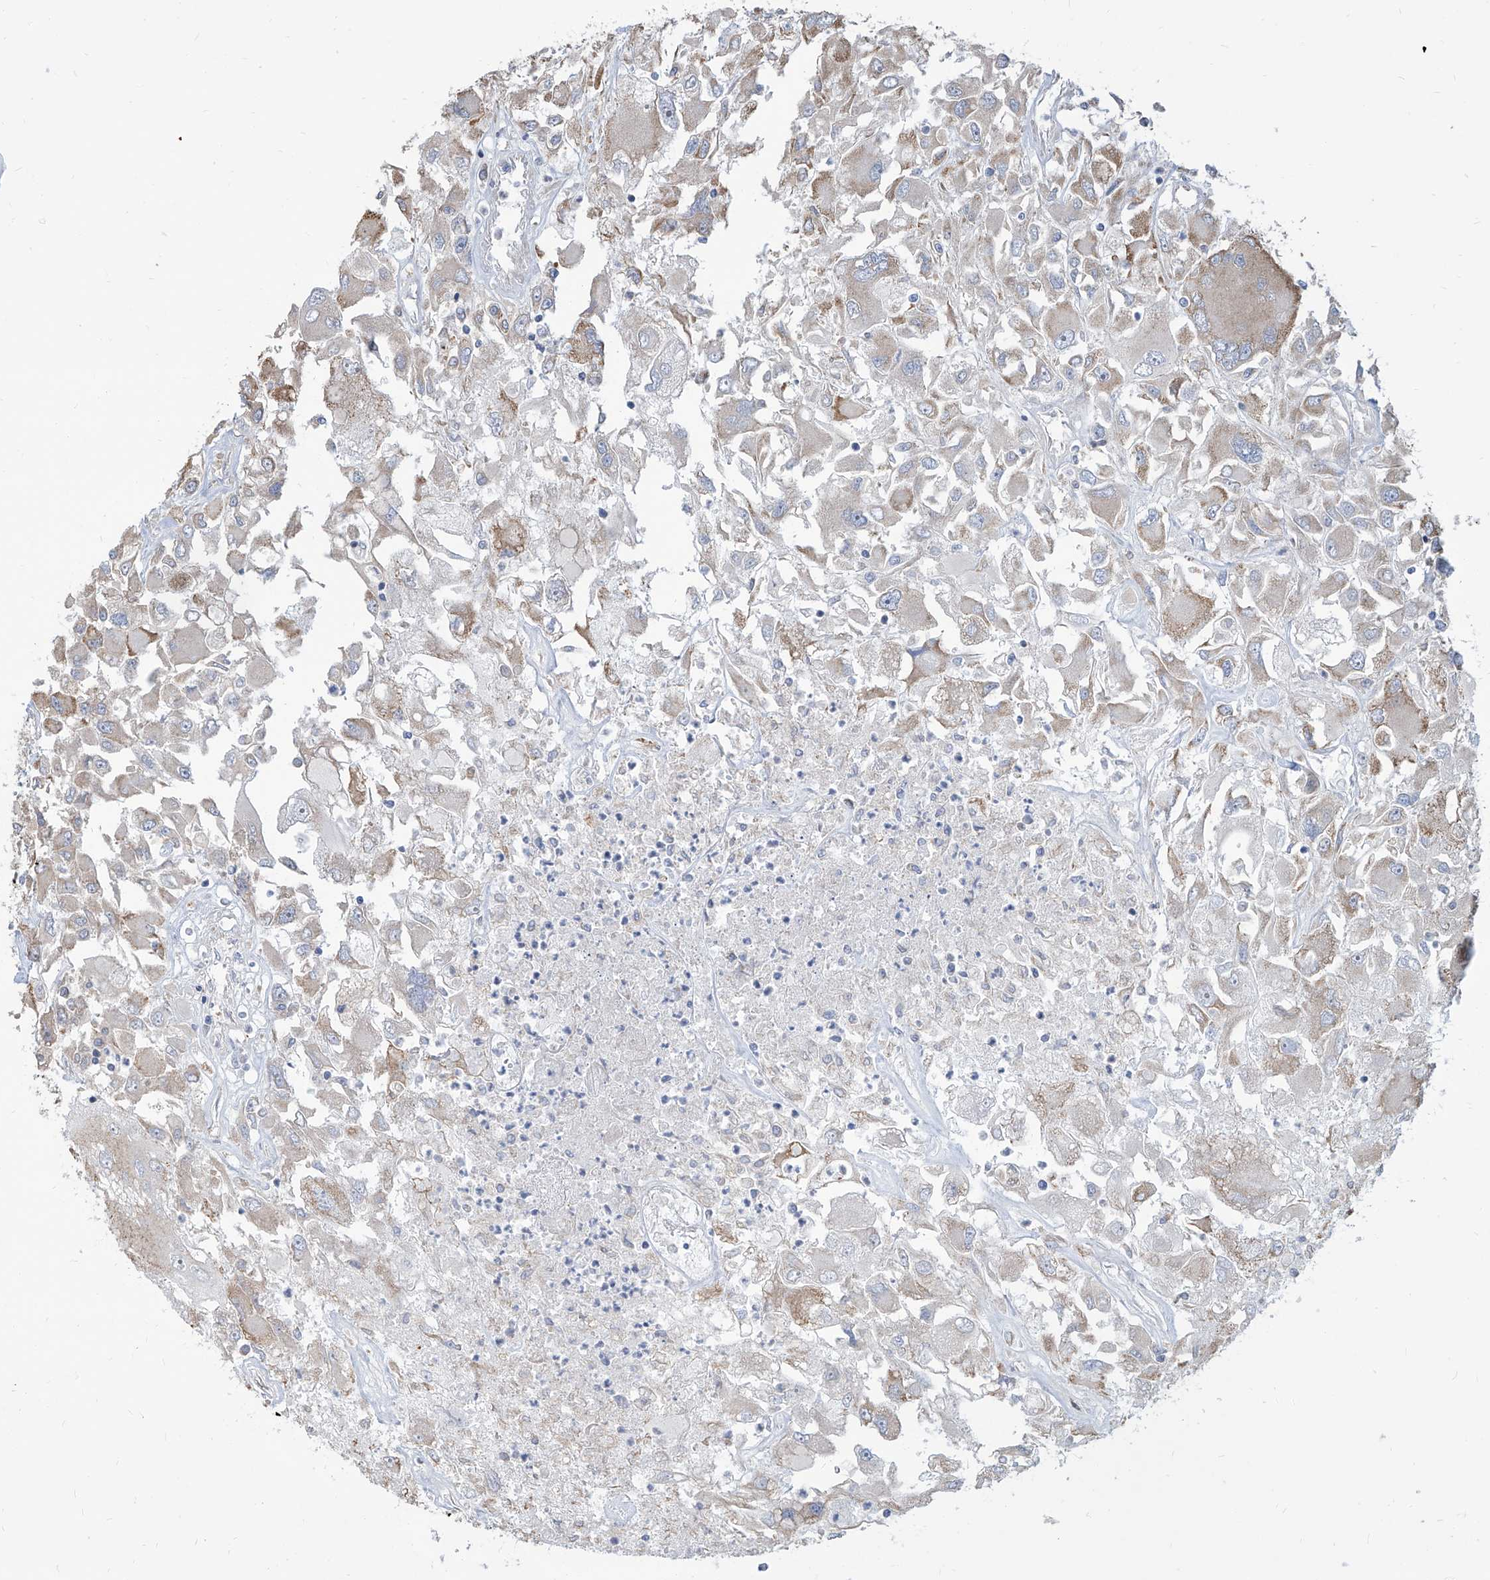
{"staining": {"intensity": "moderate", "quantity": "<25%", "location": "cytoplasmic/membranous"}, "tissue": "renal cancer", "cell_type": "Tumor cells", "image_type": "cancer", "snomed": [{"axis": "morphology", "description": "Adenocarcinoma, NOS"}, {"axis": "topography", "description": "Kidney"}], "caption": "There is low levels of moderate cytoplasmic/membranous positivity in tumor cells of renal adenocarcinoma, as demonstrated by immunohistochemical staining (brown color).", "gene": "FAM83B", "patient": {"sex": "female", "age": 52}}